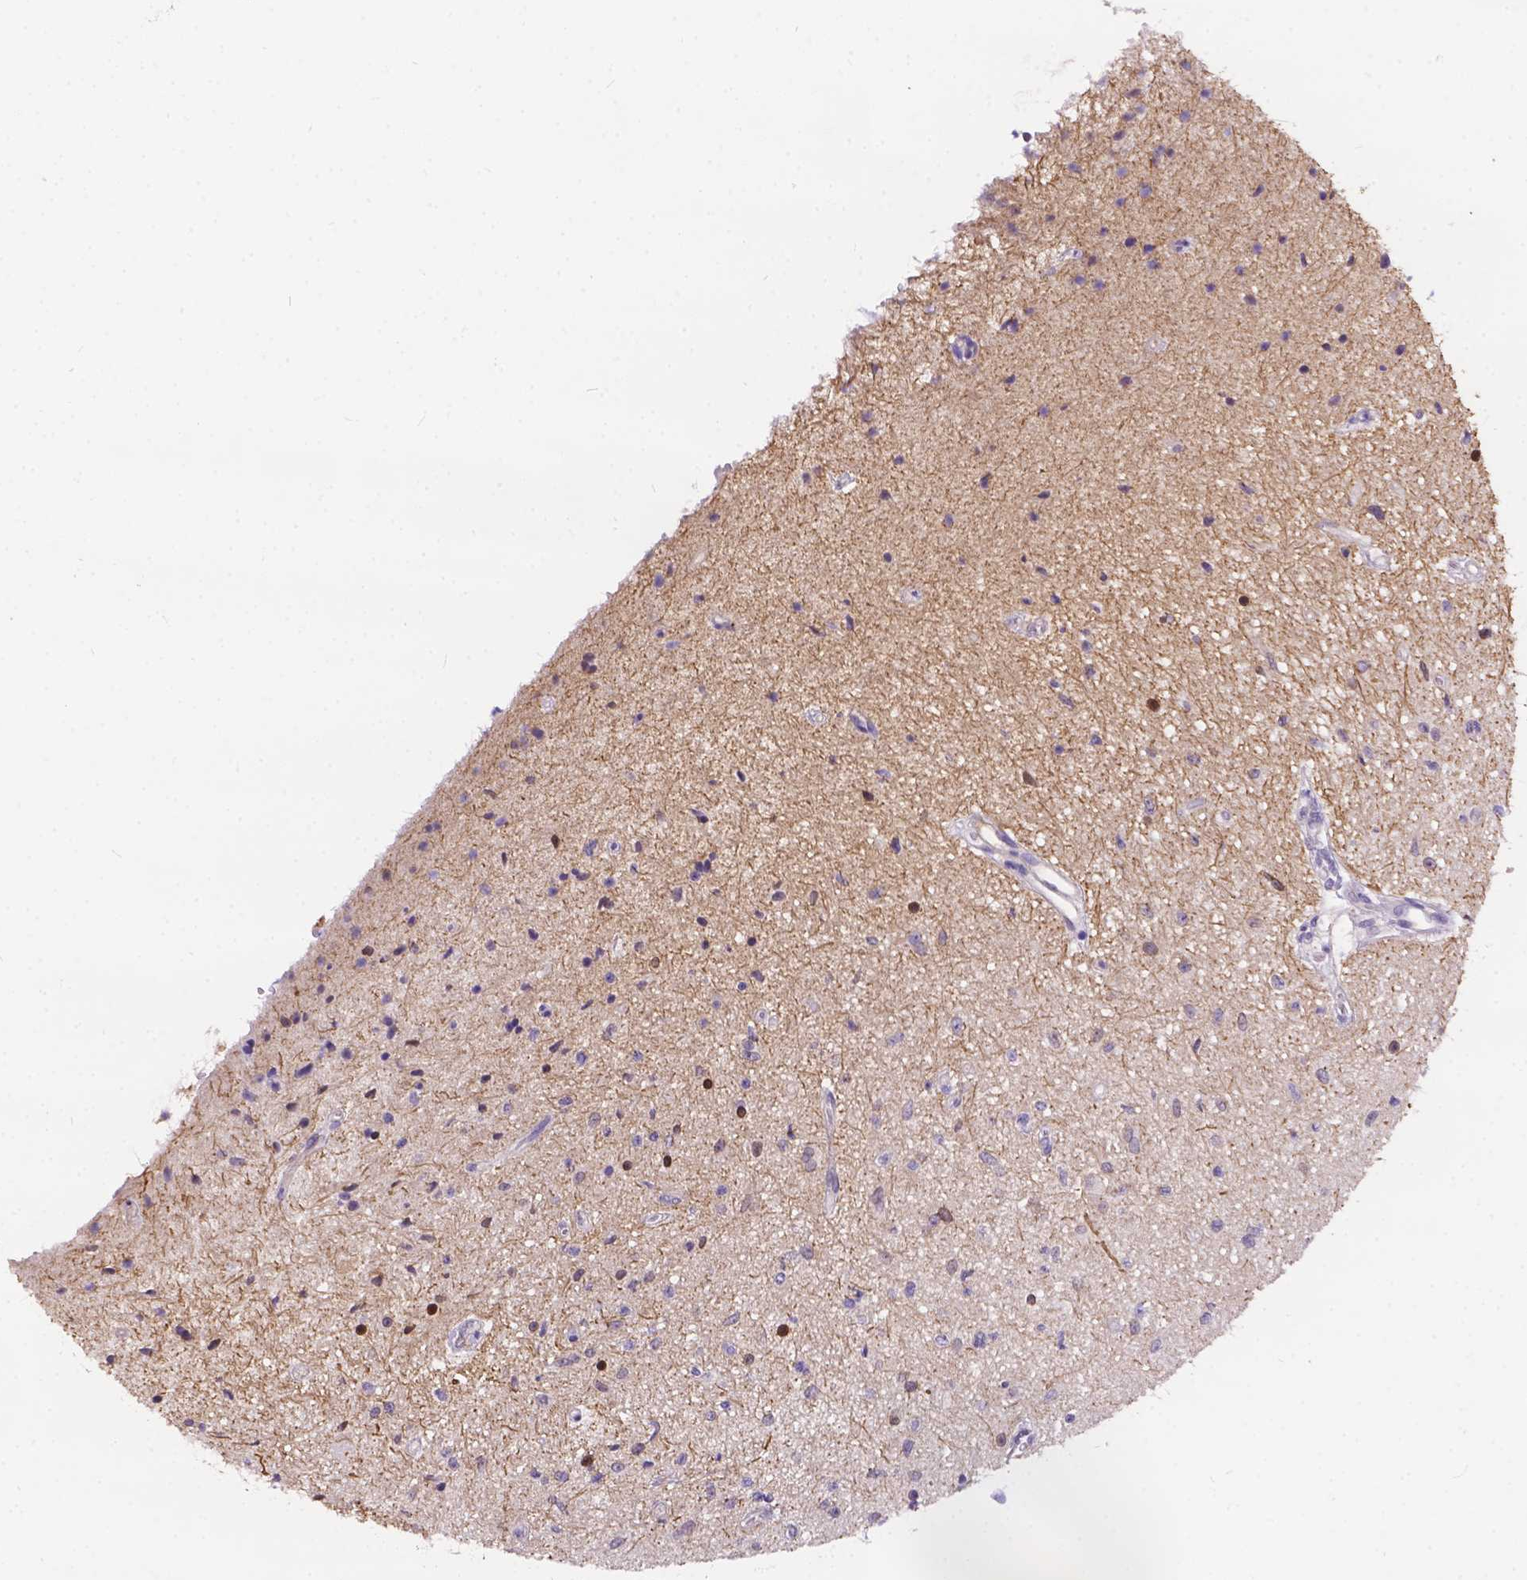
{"staining": {"intensity": "negative", "quantity": "none", "location": "none"}, "tissue": "glioma", "cell_type": "Tumor cells", "image_type": "cancer", "snomed": [{"axis": "morphology", "description": "Glioma, malignant, Low grade"}, {"axis": "topography", "description": "Cerebellum"}], "caption": "Immunohistochemistry image of neoplastic tissue: glioma stained with DAB (3,3'-diaminobenzidine) demonstrates no significant protein staining in tumor cells.", "gene": "DLEC1", "patient": {"sex": "female", "age": 14}}